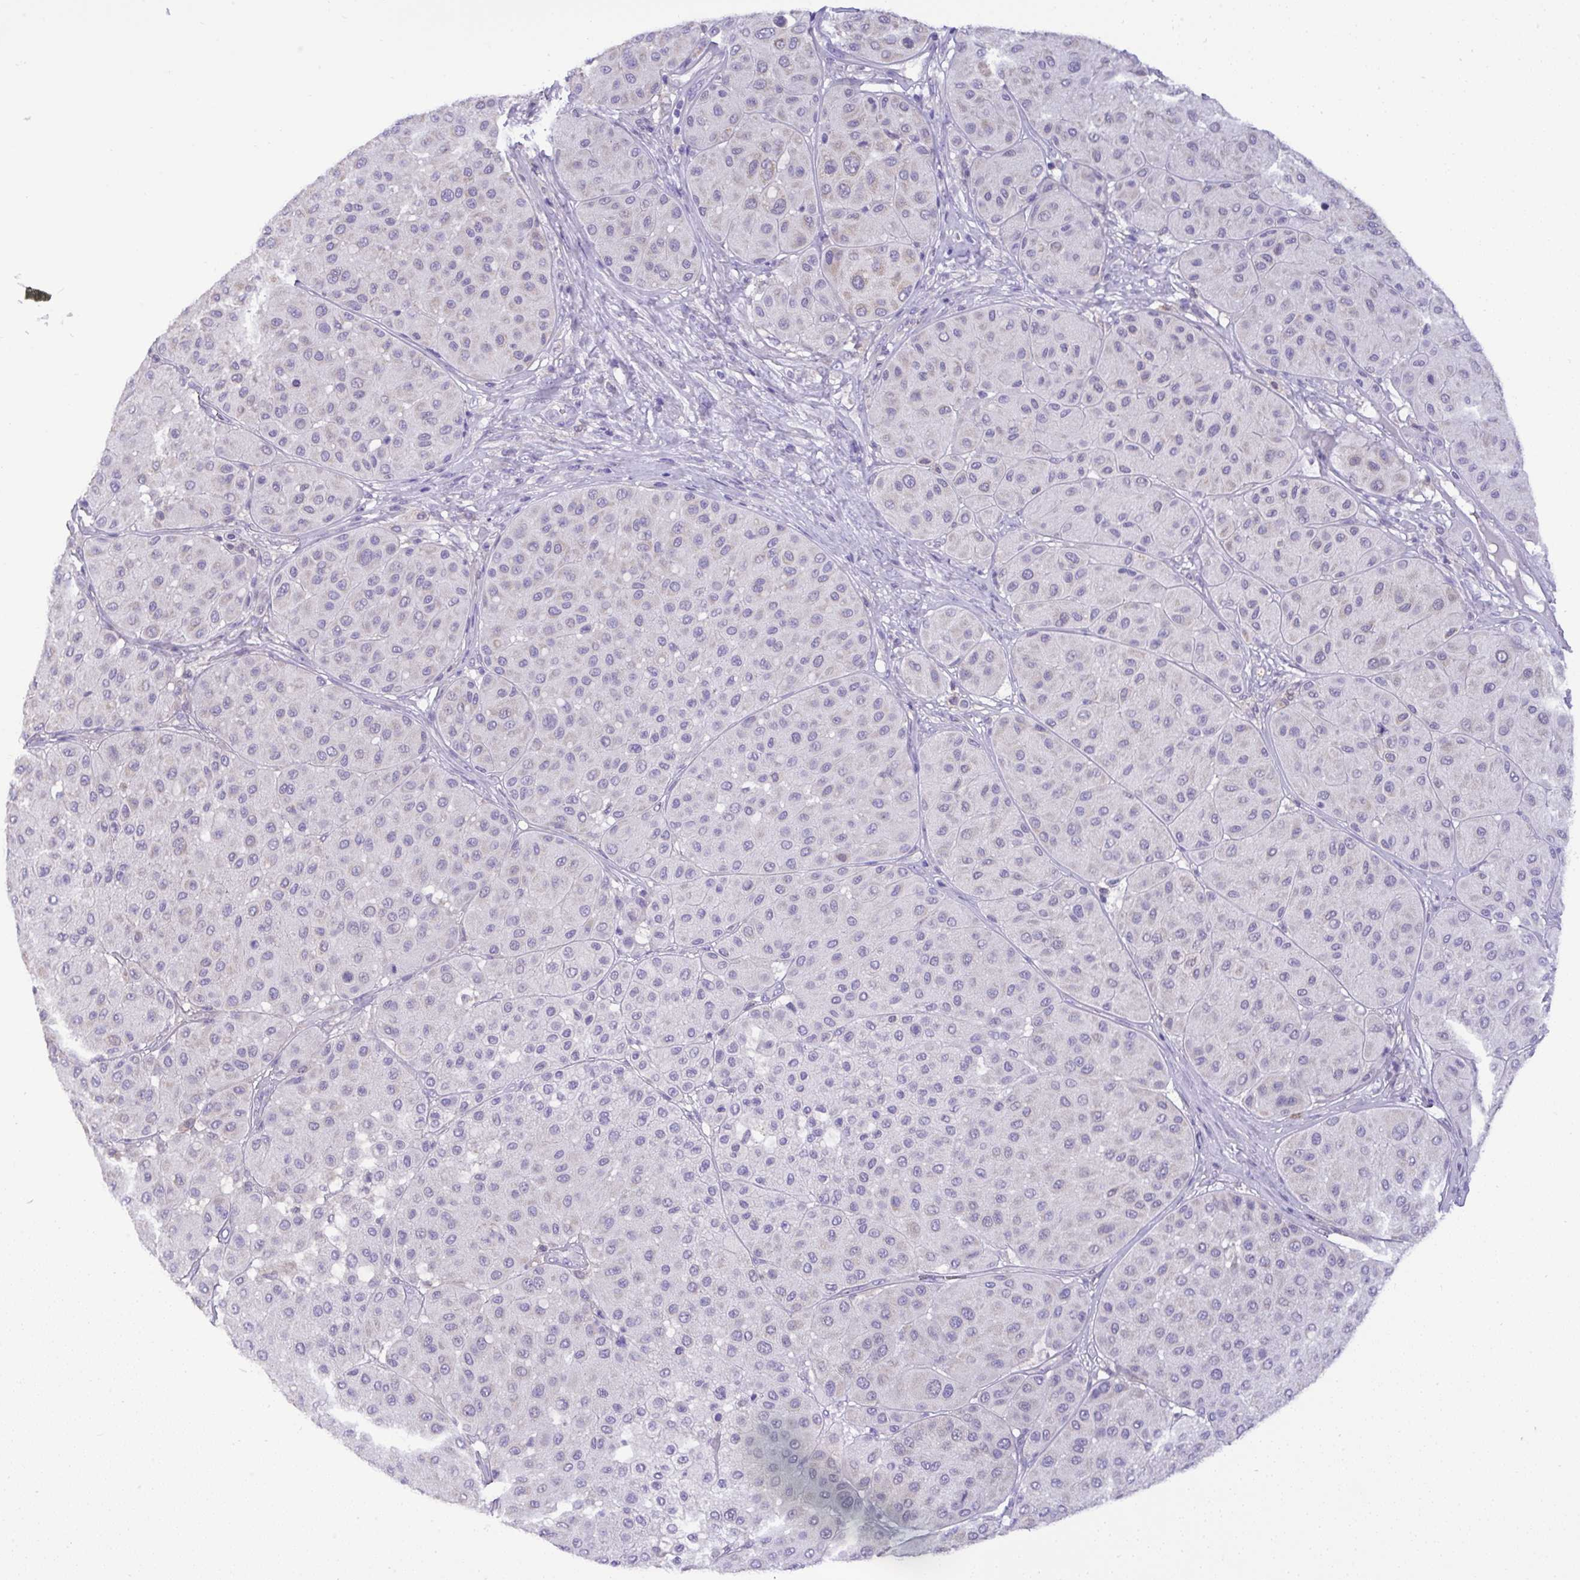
{"staining": {"intensity": "weak", "quantity": "<25%", "location": "cytoplasmic/membranous"}, "tissue": "melanoma", "cell_type": "Tumor cells", "image_type": "cancer", "snomed": [{"axis": "morphology", "description": "Malignant melanoma, Metastatic site"}, {"axis": "topography", "description": "Smooth muscle"}], "caption": "Tumor cells show no significant protein staining in melanoma.", "gene": "ST8SIA2", "patient": {"sex": "male", "age": 41}}